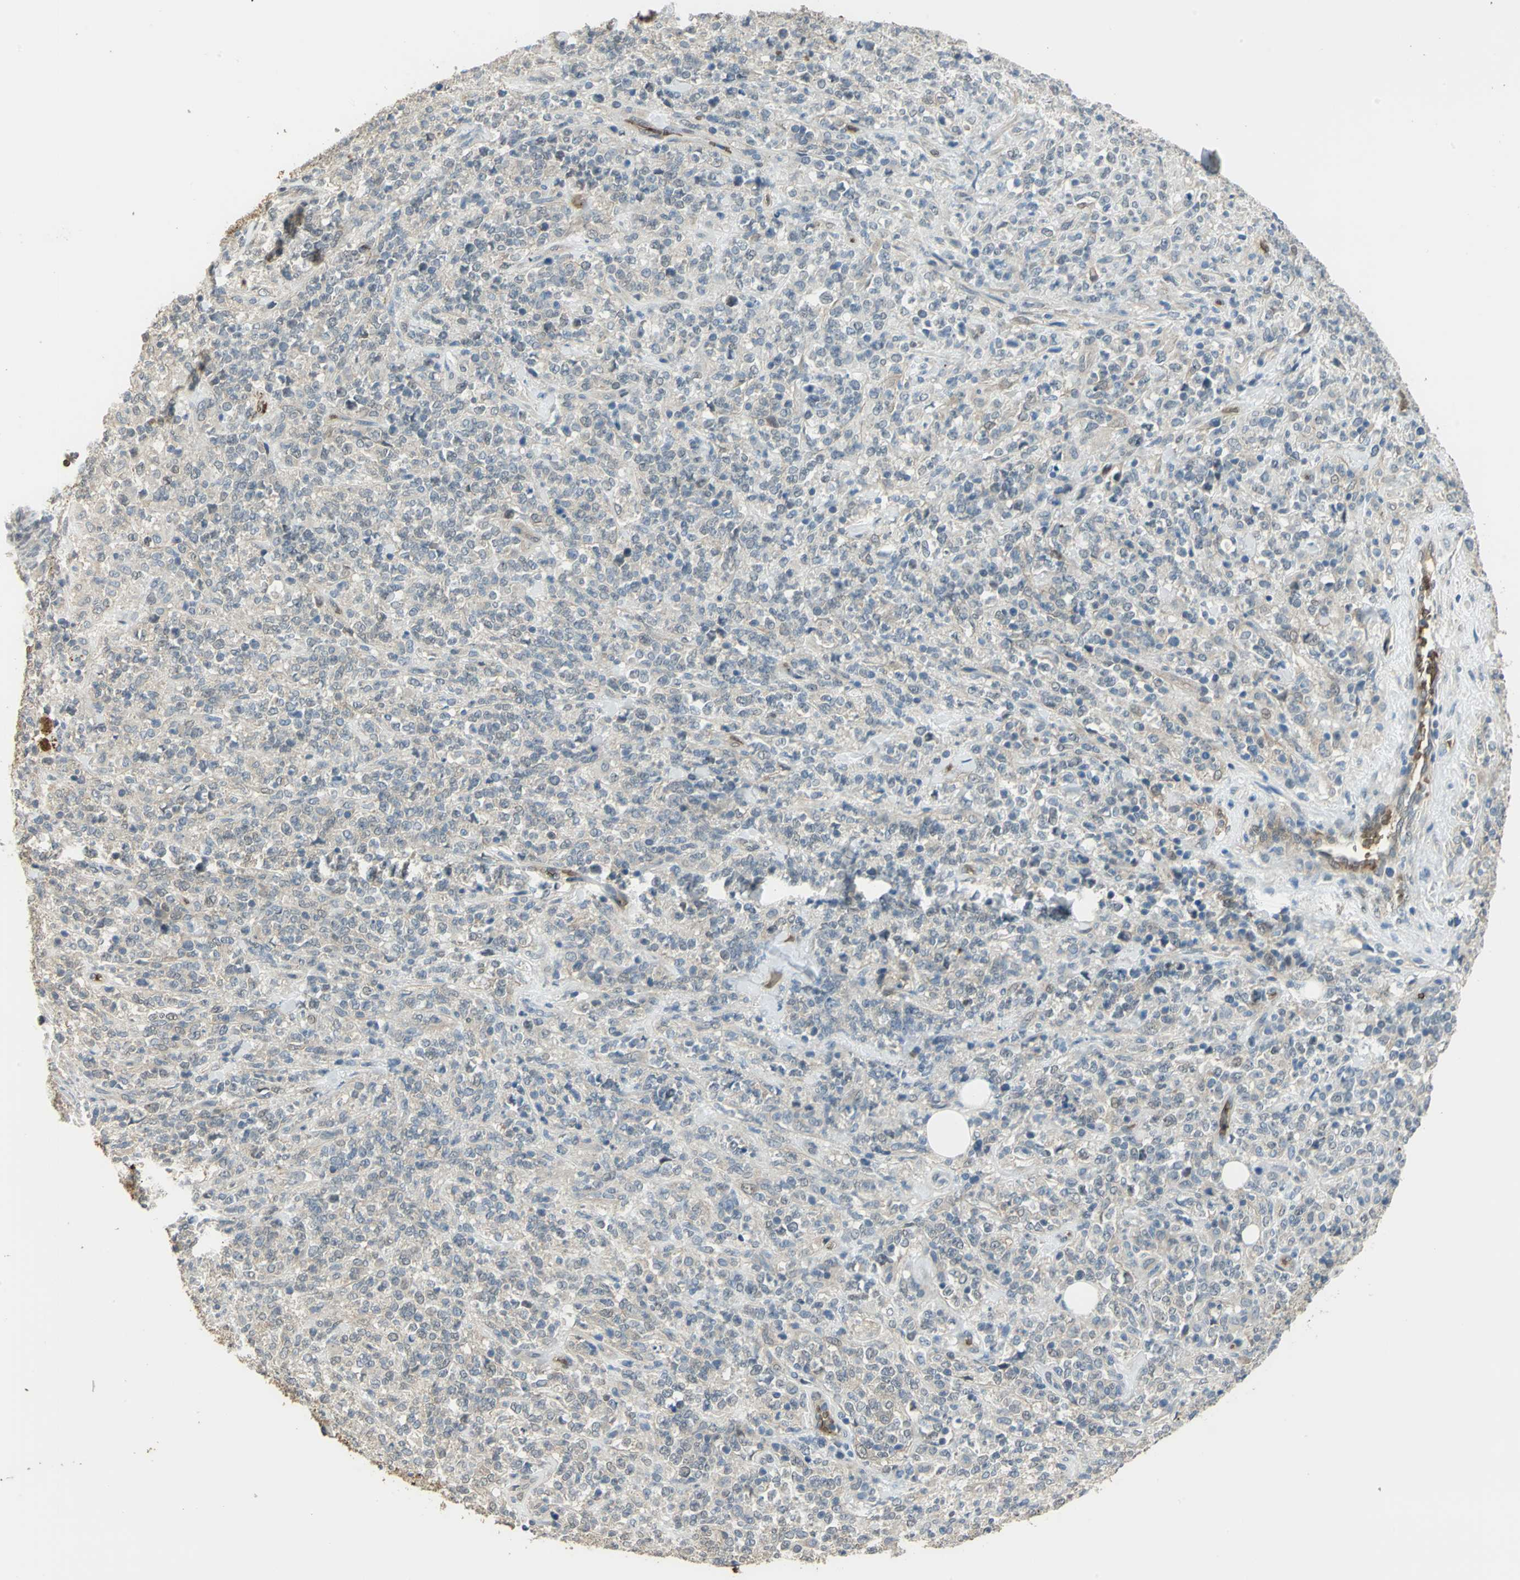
{"staining": {"intensity": "weak", "quantity": "<25%", "location": "cytoplasmic/membranous"}, "tissue": "lymphoma", "cell_type": "Tumor cells", "image_type": "cancer", "snomed": [{"axis": "morphology", "description": "Malignant lymphoma, non-Hodgkin's type, High grade"}, {"axis": "topography", "description": "Soft tissue"}], "caption": "The image demonstrates no significant expression in tumor cells of lymphoma.", "gene": "DDAH1", "patient": {"sex": "male", "age": 18}}